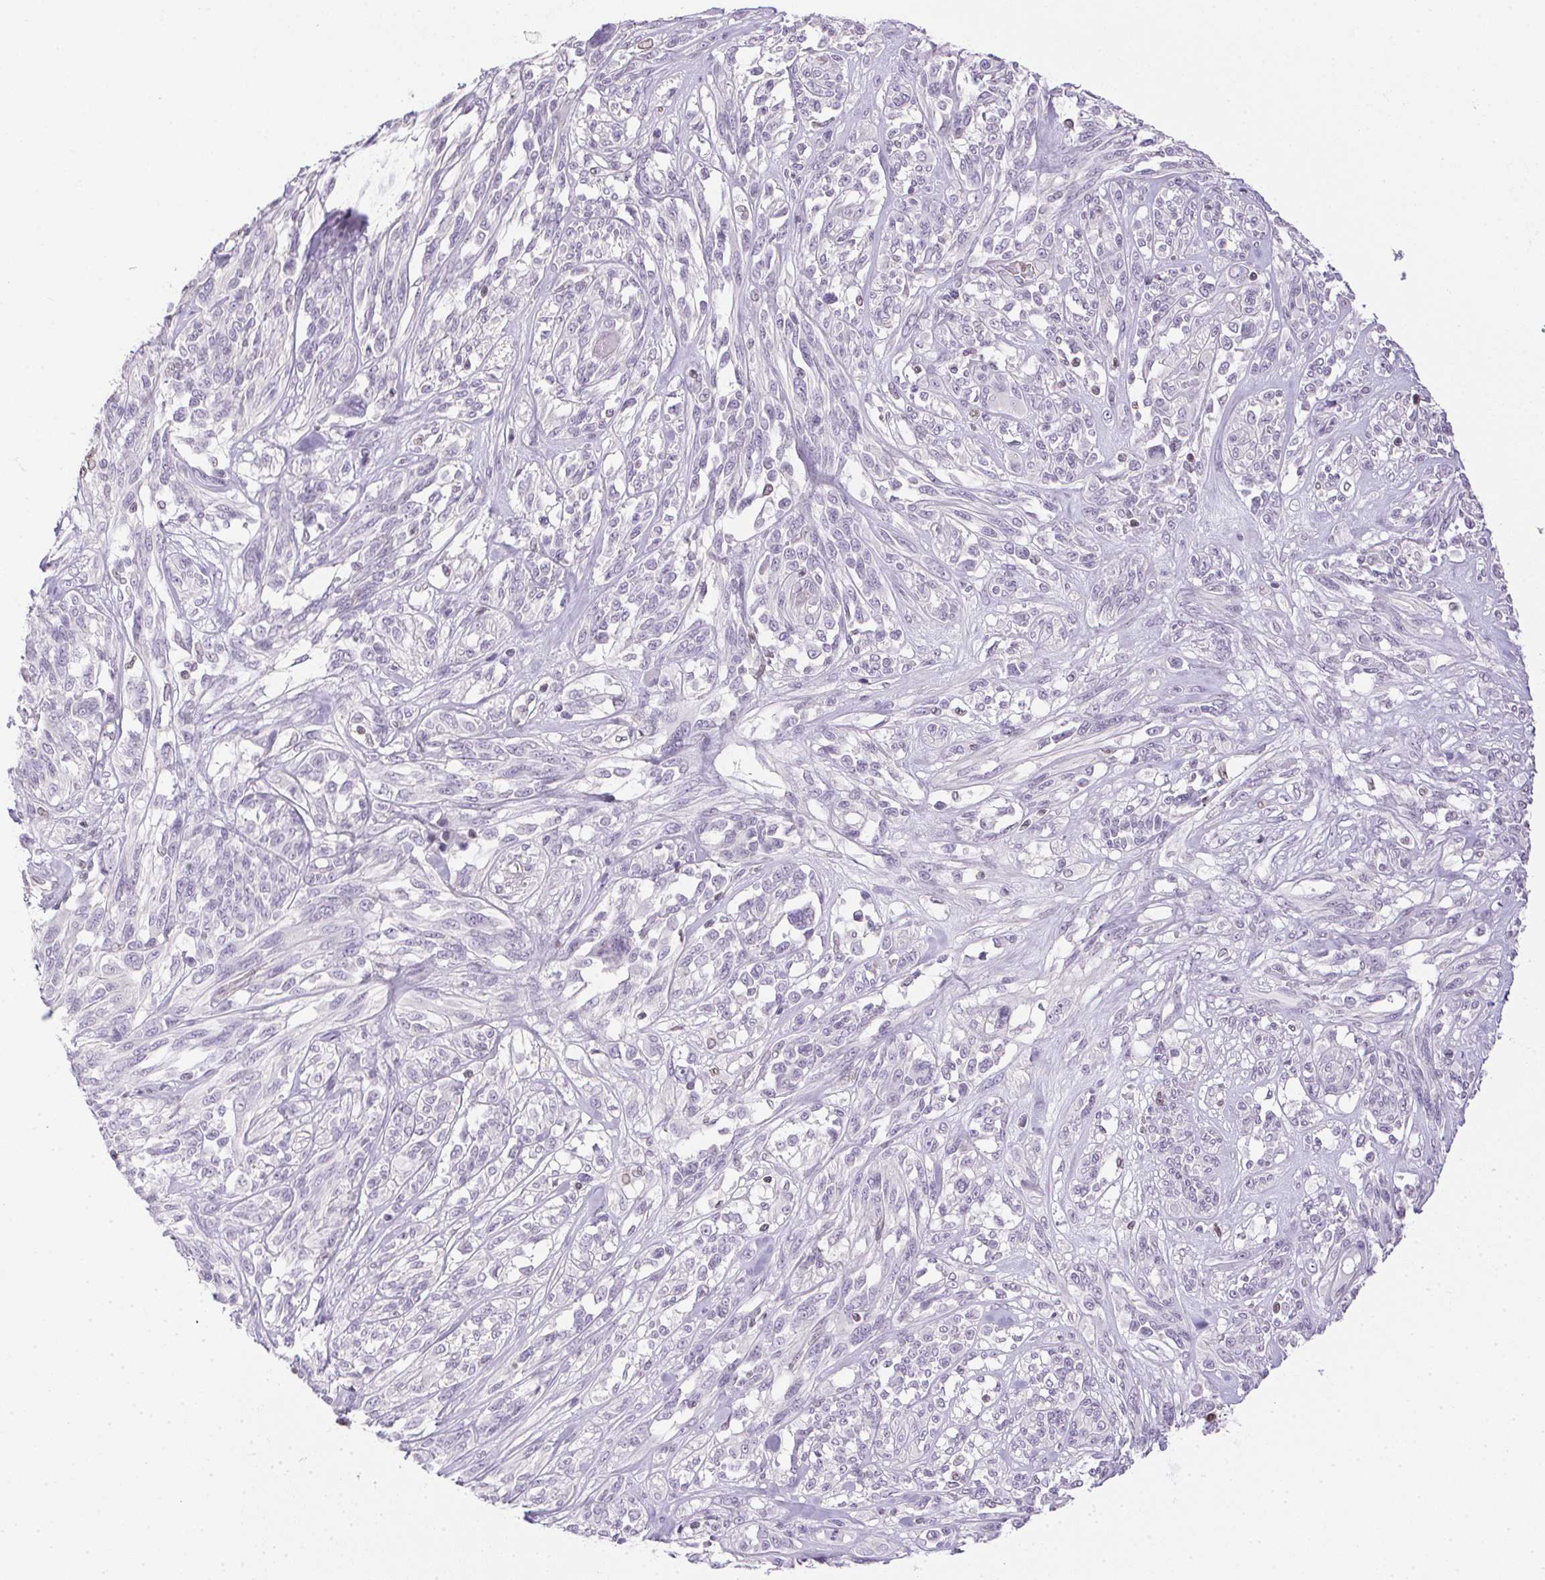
{"staining": {"intensity": "negative", "quantity": "none", "location": "none"}, "tissue": "melanoma", "cell_type": "Tumor cells", "image_type": "cancer", "snomed": [{"axis": "morphology", "description": "Malignant melanoma, NOS"}, {"axis": "topography", "description": "Skin"}], "caption": "This is an IHC histopathology image of malignant melanoma. There is no positivity in tumor cells.", "gene": "PRL", "patient": {"sex": "female", "age": 91}}